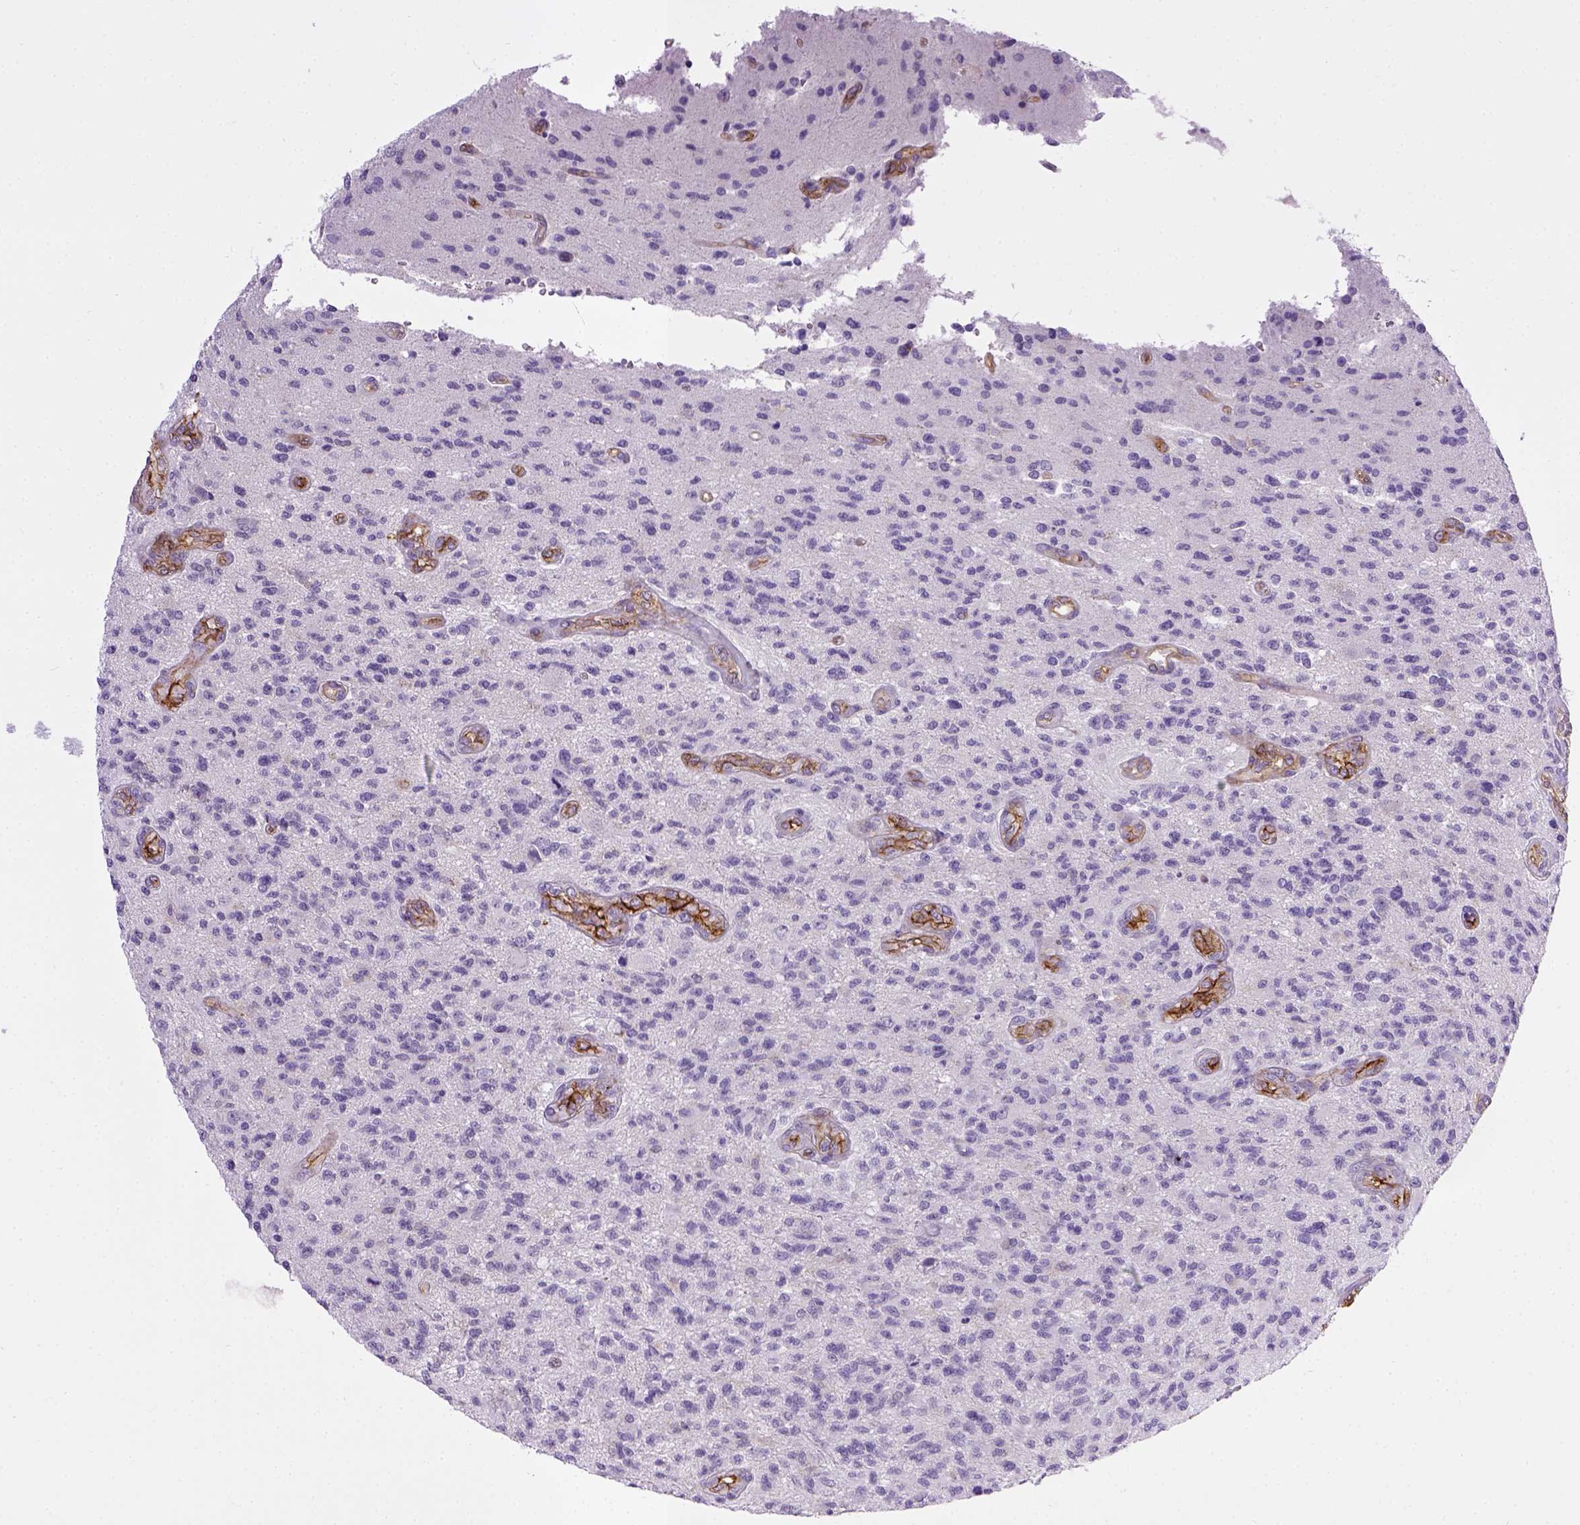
{"staining": {"intensity": "negative", "quantity": "none", "location": "none"}, "tissue": "glioma", "cell_type": "Tumor cells", "image_type": "cancer", "snomed": [{"axis": "morphology", "description": "Glioma, malignant, High grade"}, {"axis": "topography", "description": "Brain"}], "caption": "An image of malignant glioma (high-grade) stained for a protein exhibits no brown staining in tumor cells.", "gene": "ENG", "patient": {"sex": "male", "age": 56}}